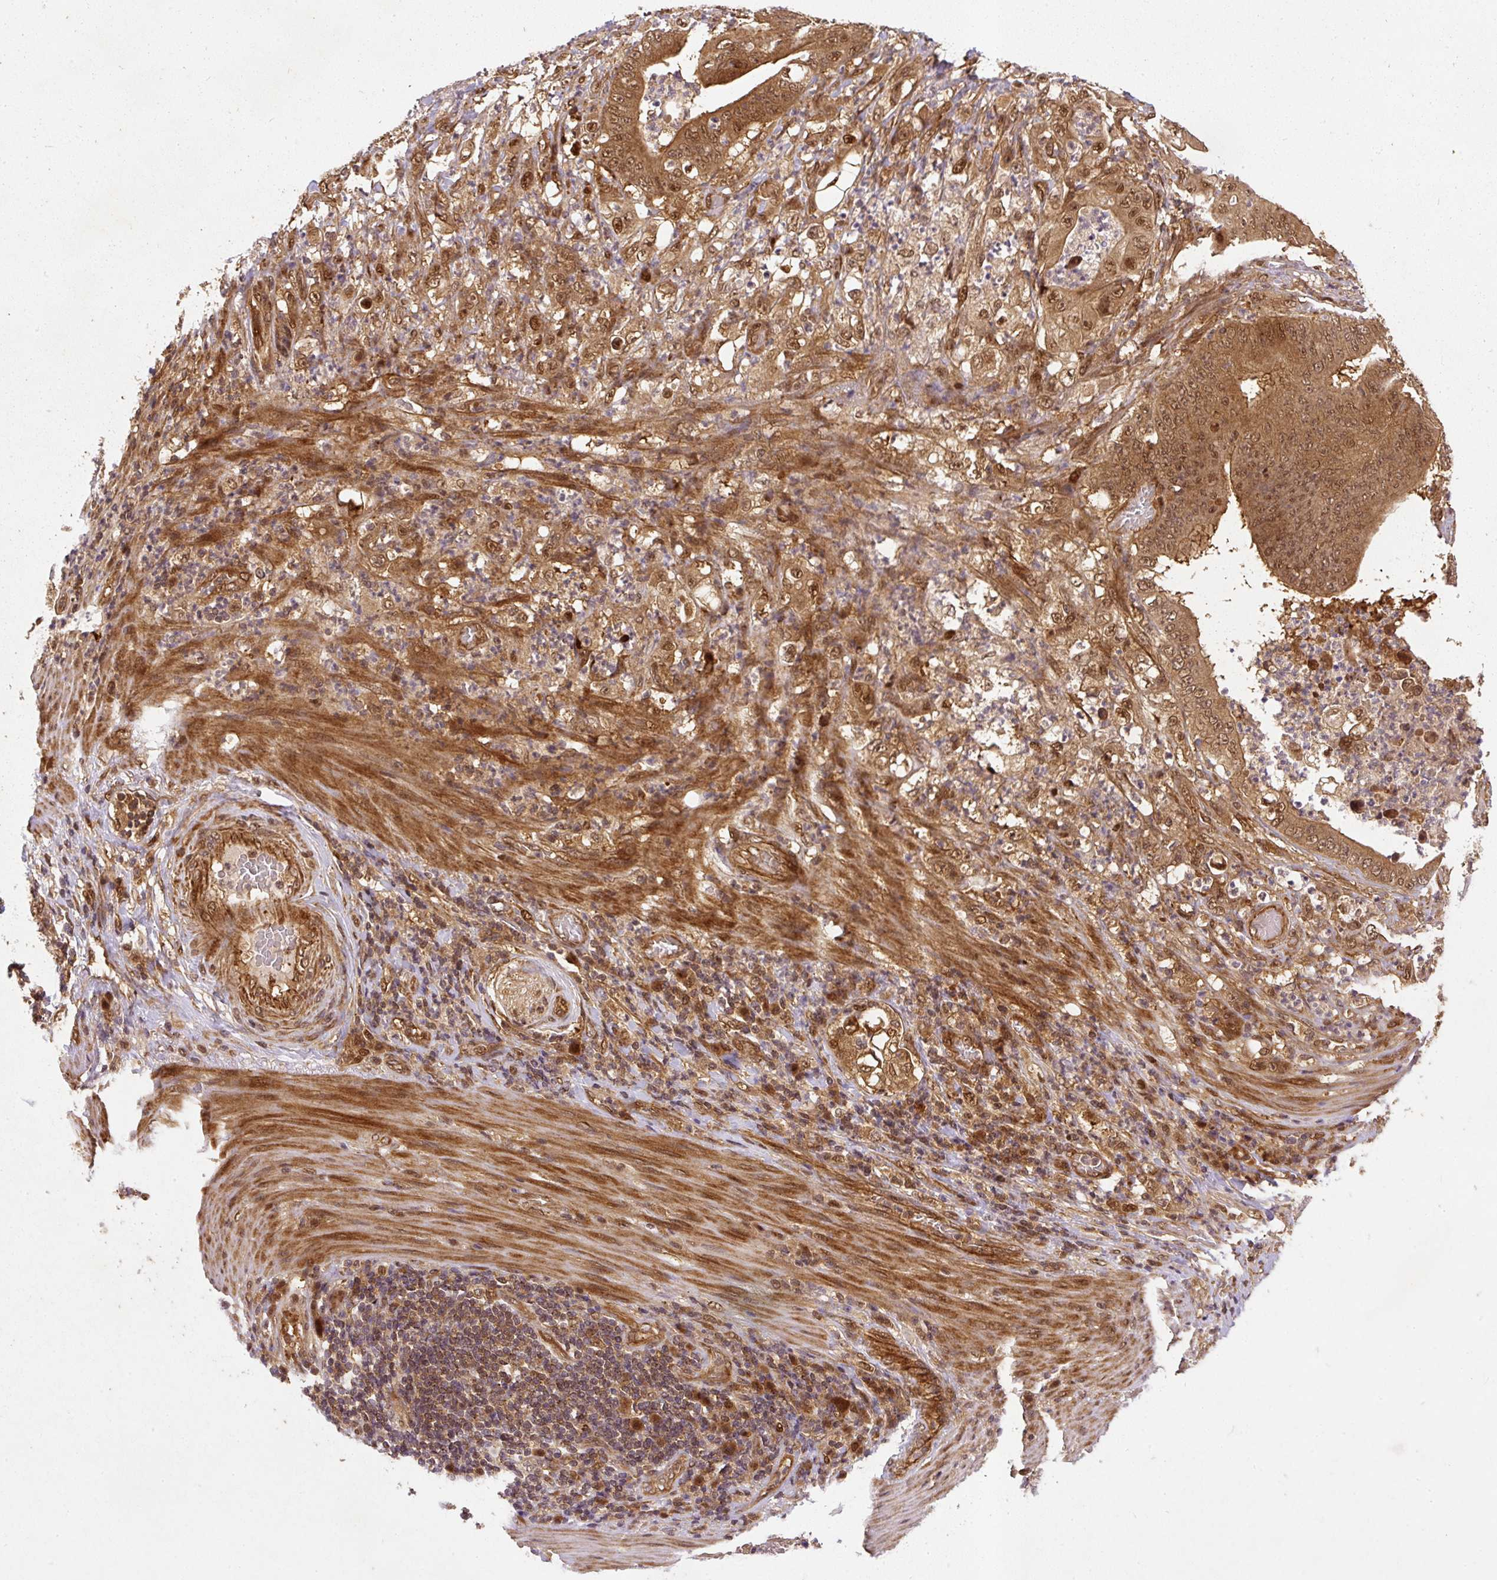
{"staining": {"intensity": "moderate", "quantity": ">75%", "location": "cytoplasmic/membranous,nuclear"}, "tissue": "stomach cancer", "cell_type": "Tumor cells", "image_type": "cancer", "snomed": [{"axis": "morphology", "description": "Adenocarcinoma, NOS"}, {"axis": "topography", "description": "Stomach"}], "caption": "Moderate cytoplasmic/membranous and nuclear positivity for a protein is present in approximately >75% of tumor cells of adenocarcinoma (stomach) using immunohistochemistry.", "gene": "PSMD1", "patient": {"sex": "female", "age": 73}}